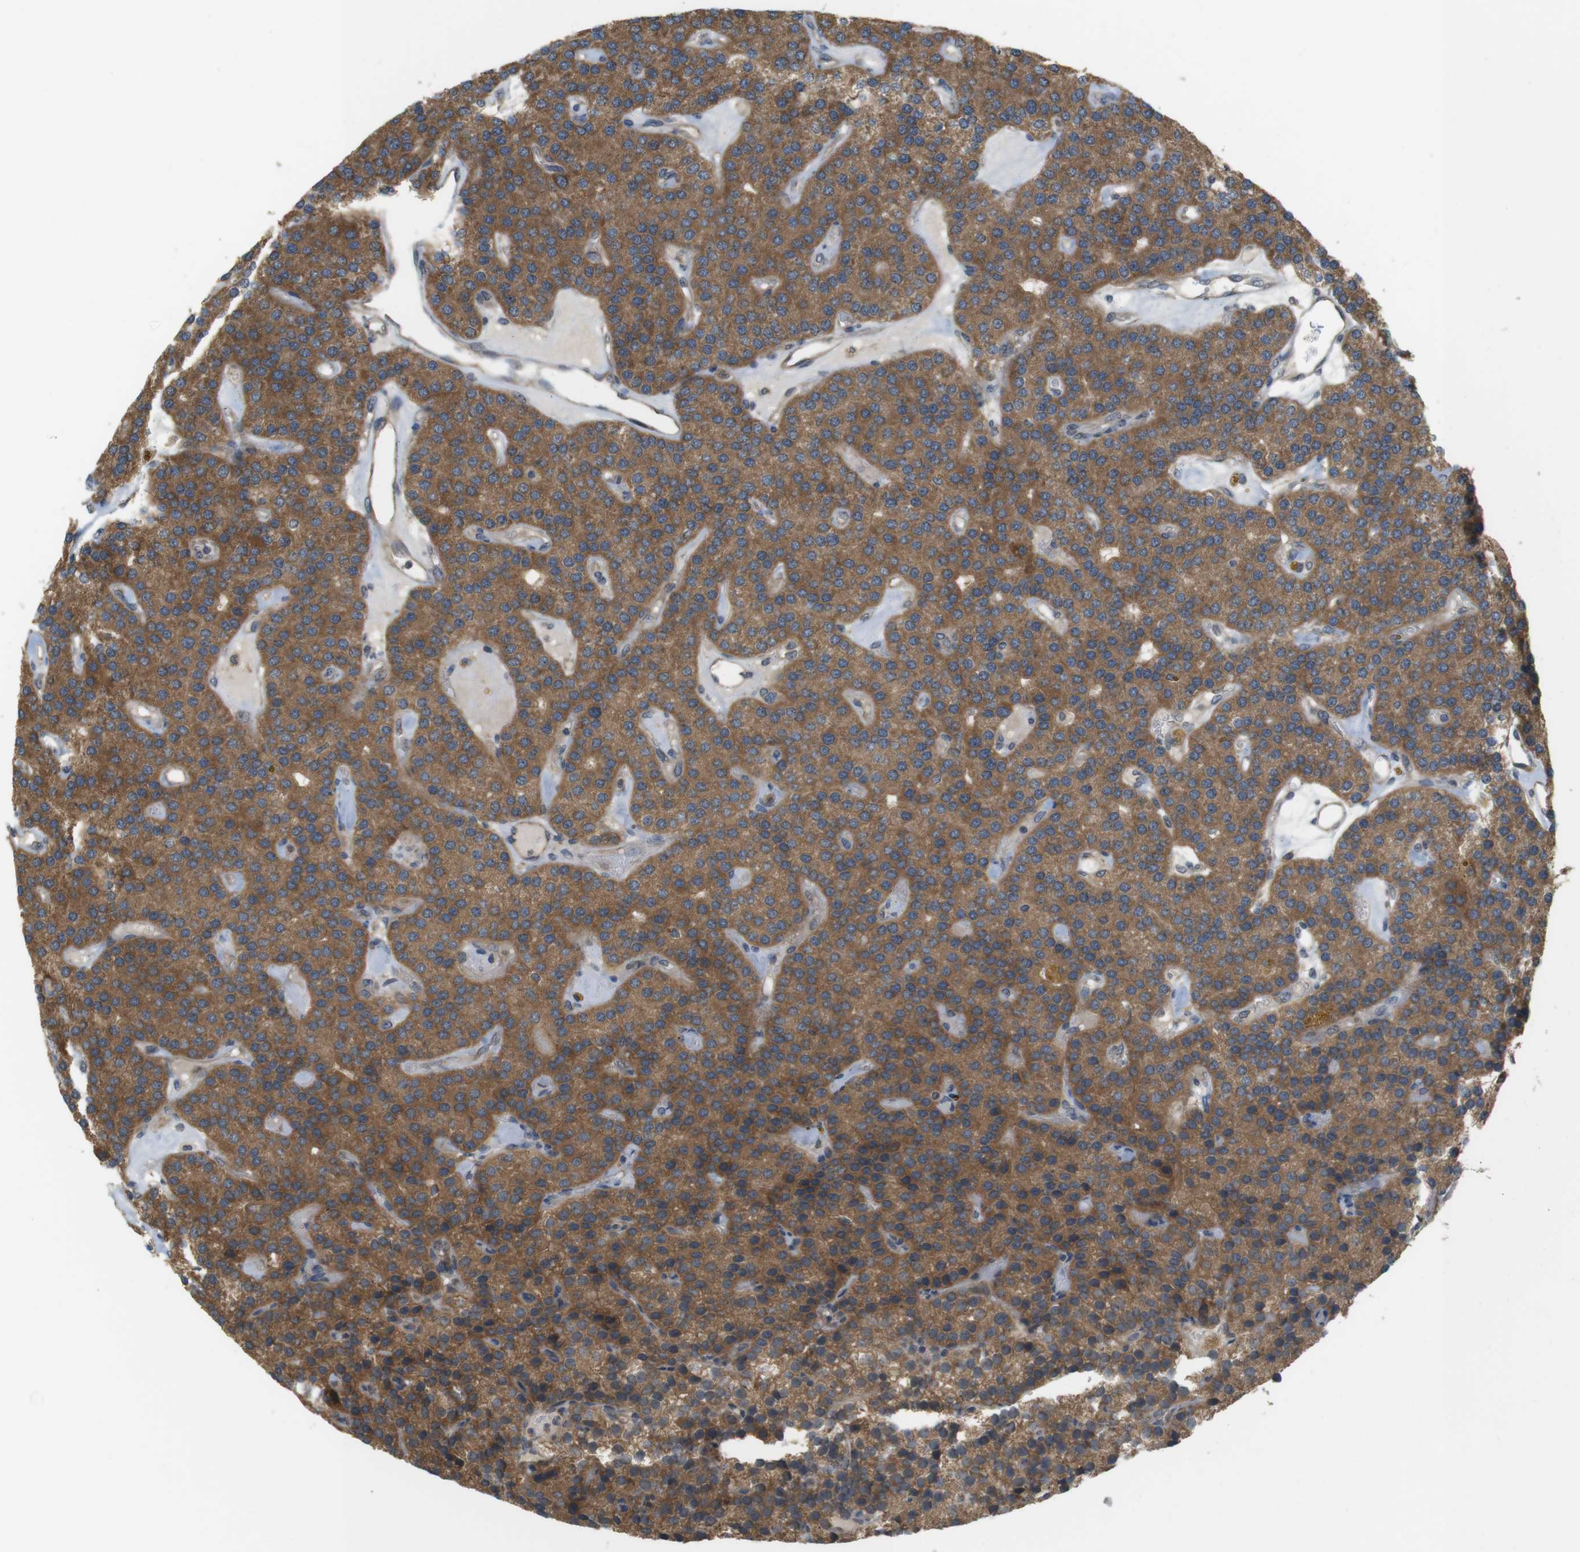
{"staining": {"intensity": "moderate", "quantity": ">75%", "location": "cytoplasmic/membranous"}, "tissue": "parathyroid gland", "cell_type": "Glandular cells", "image_type": "normal", "snomed": [{"axis": "morphology", "description": "Normal tissue, NOS"}, {"axis": "morphology", "description": "Adenoma, NOS"}, {"axis": "topography", "description": "Parathyroid gland"}], "caption": "Immunohistochemistry staining of unremarkable parathyroid gland, which displays medium levels of moderate cytoplasmic/membranous positivity in approximately >75% of glandular cells indicating moderate cytoplasmic/membranous protein expression. The staining was performed using DAB (brown) for protein detection and nuclei were counterstained in hematoxylin (blue).", "gene": "RNF130", "patient": {"sex": "female", "age": 86}}